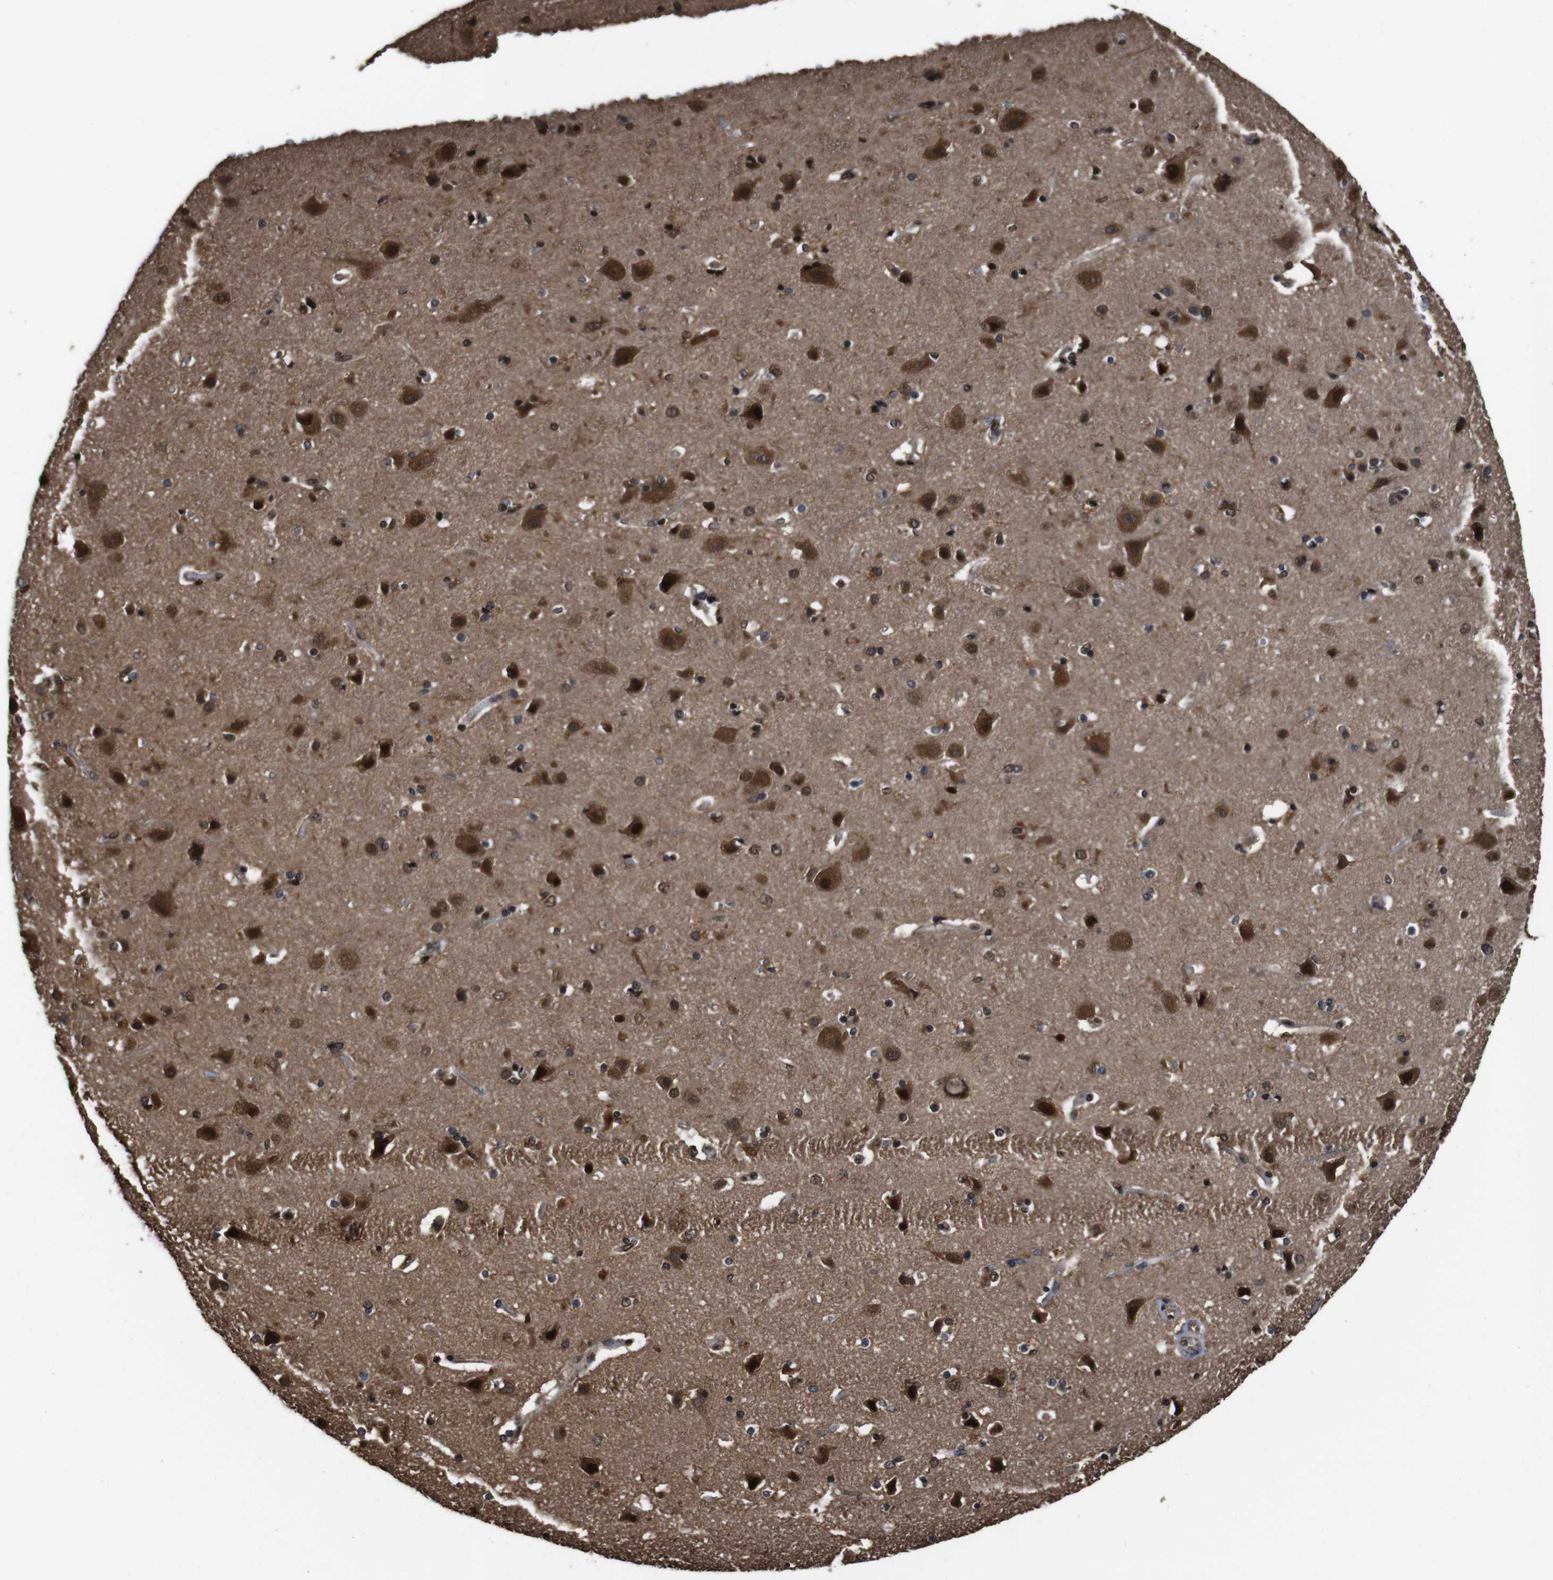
{"staining": {"intensity": "moderate", "quantity": "25%-75%", "location": "cytoplasmic/membranous"}, "tissue": "cerebral cortex", "cell_type": "Endothelial cells", "image_type": "normal", "snomed": [{"axis": "morphology", "description": "Normal tissue, NOS"}, {"axis": "topography", "description": "Cerebral cortex"}], "caption": "Immunohistochemical staining of normal cerebral cortex shows 25%-75% levels of moderate cytoplasmic/membranous protein positivity in approximately 25%-75% of endothelial cells.", "gene": "VCP", "patient": {"sex": "female", "age": 54}}